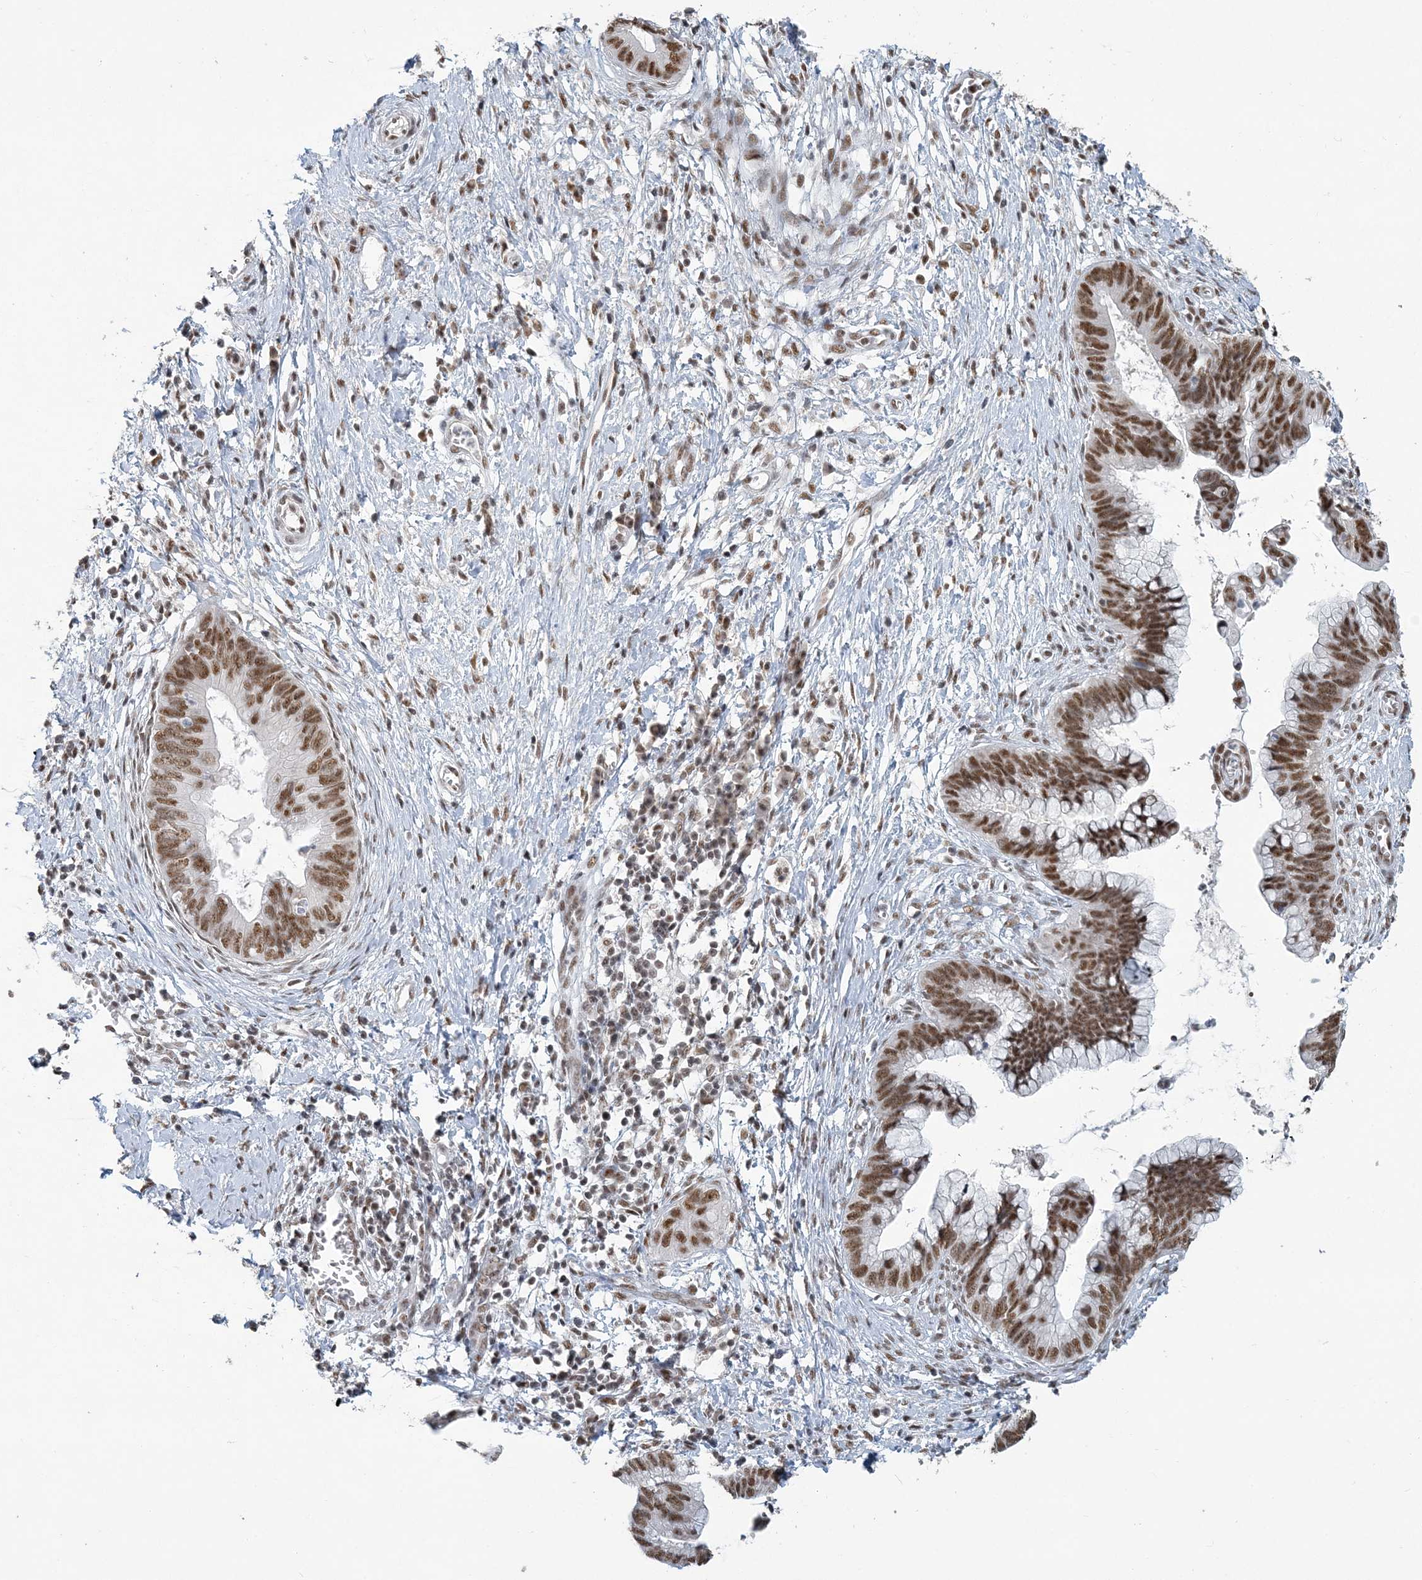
{"staining": {"intensity": "strong", "quantity": ">75%", "location": "nuclear"}, "tissue": "cervical cancer", "cell_type": "Tumor cells", "image_type": "cancer", "snomed": [{"axis": "morphology", "description": "Adenocarcinoma, NOS"}, {"axis": "topography", "description": "Cervix"}], "caption": "A photomicrograph of human cervical adenocarcinoma stained for a protein shows strong nuclear brown staining in tumor cells.", "gene": "PLRG1", "patient": {"sex": "female", "age": 44}}